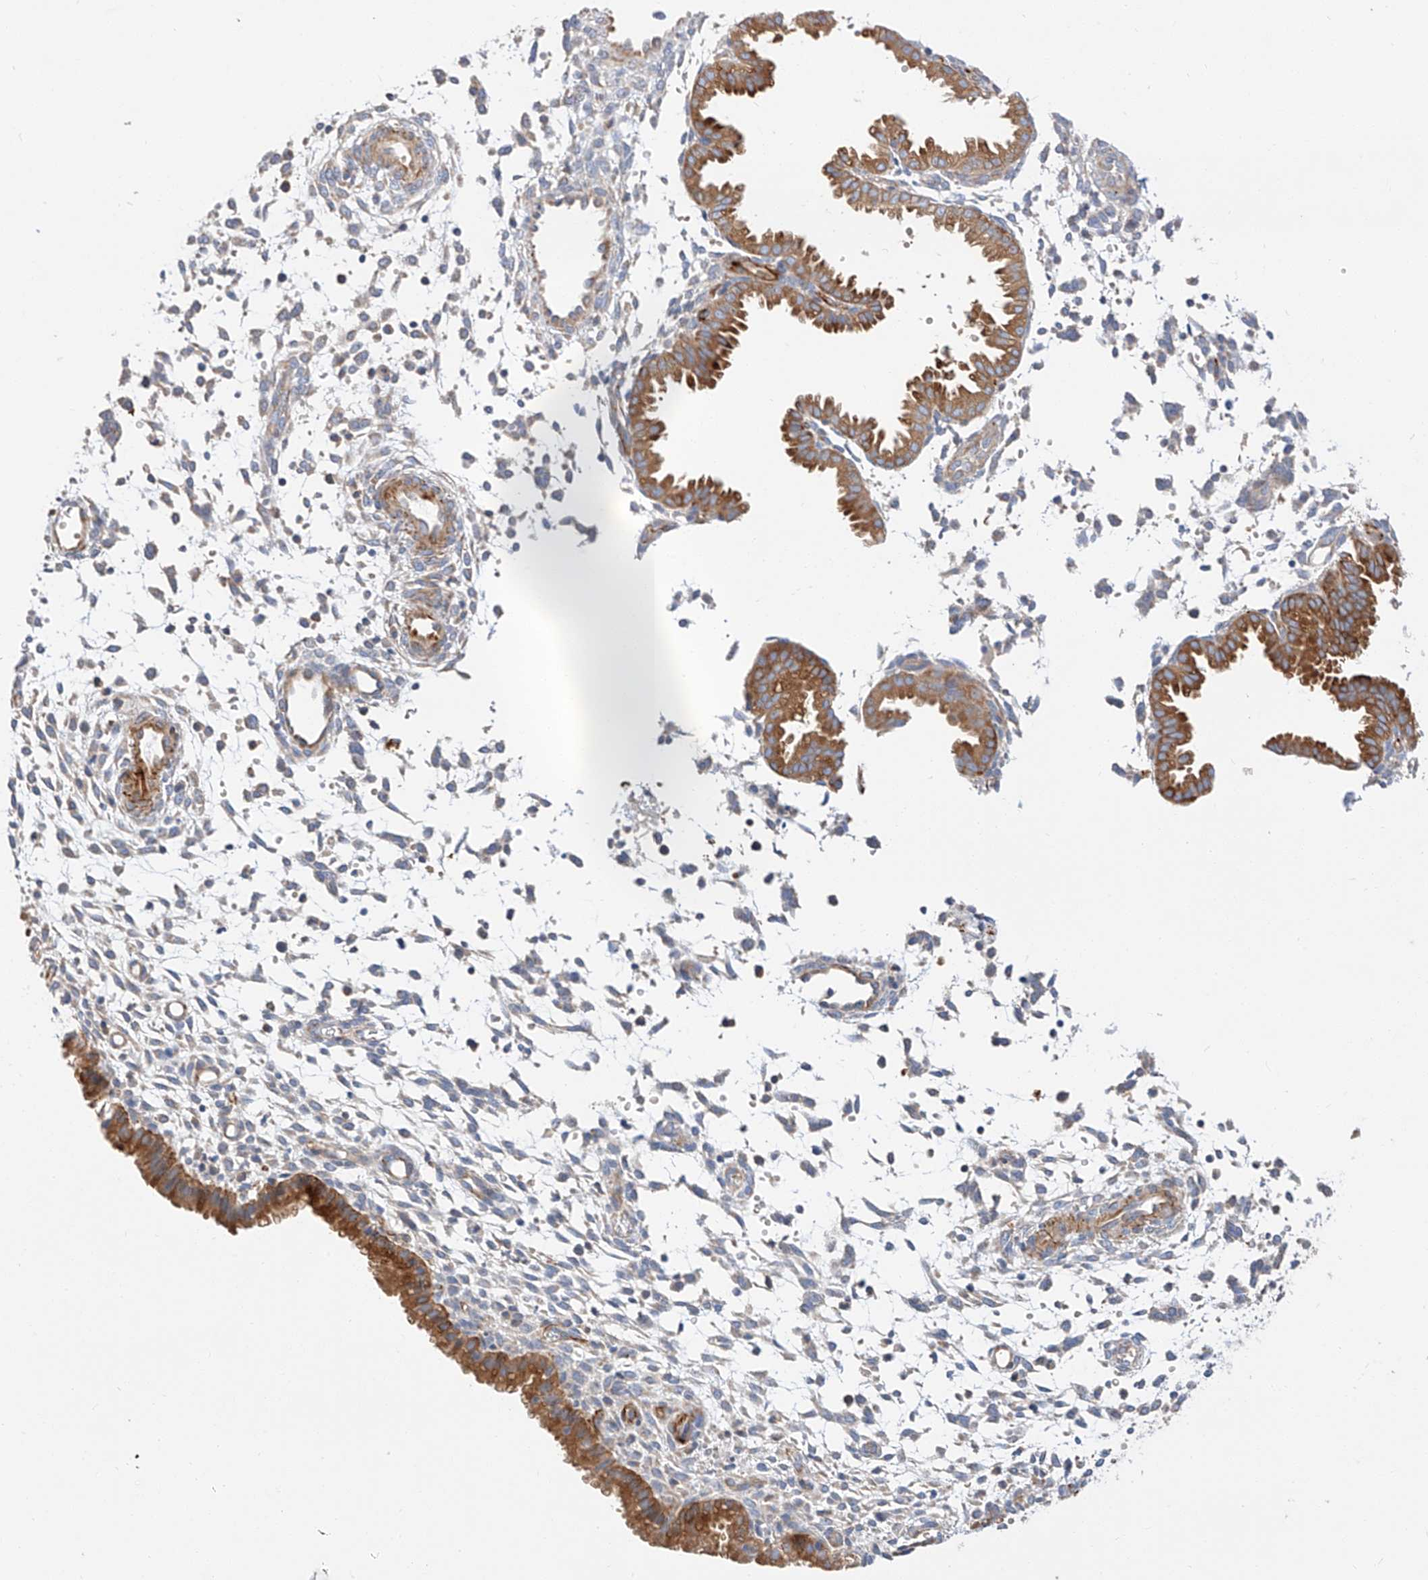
{"staining": {"intensity": "negative", "quantity": "none", "location": "none"}, "tissue": "endometrium", "cell_type": "Cells in endometrial stroma", "image_type": "normal", "snomed": [{"axis": "morphology", "description": "Normal tissue, NOS"}, {"axis": "topography", "description": "Endometrium"}], "caption": "IHC micrograph of unremarkable endometrium stained for a protein (brown), which reveals no positivity in cells in endometrial stroma.", "gene": "GLMN", "patient": {"sex": "female", "age": 33}}